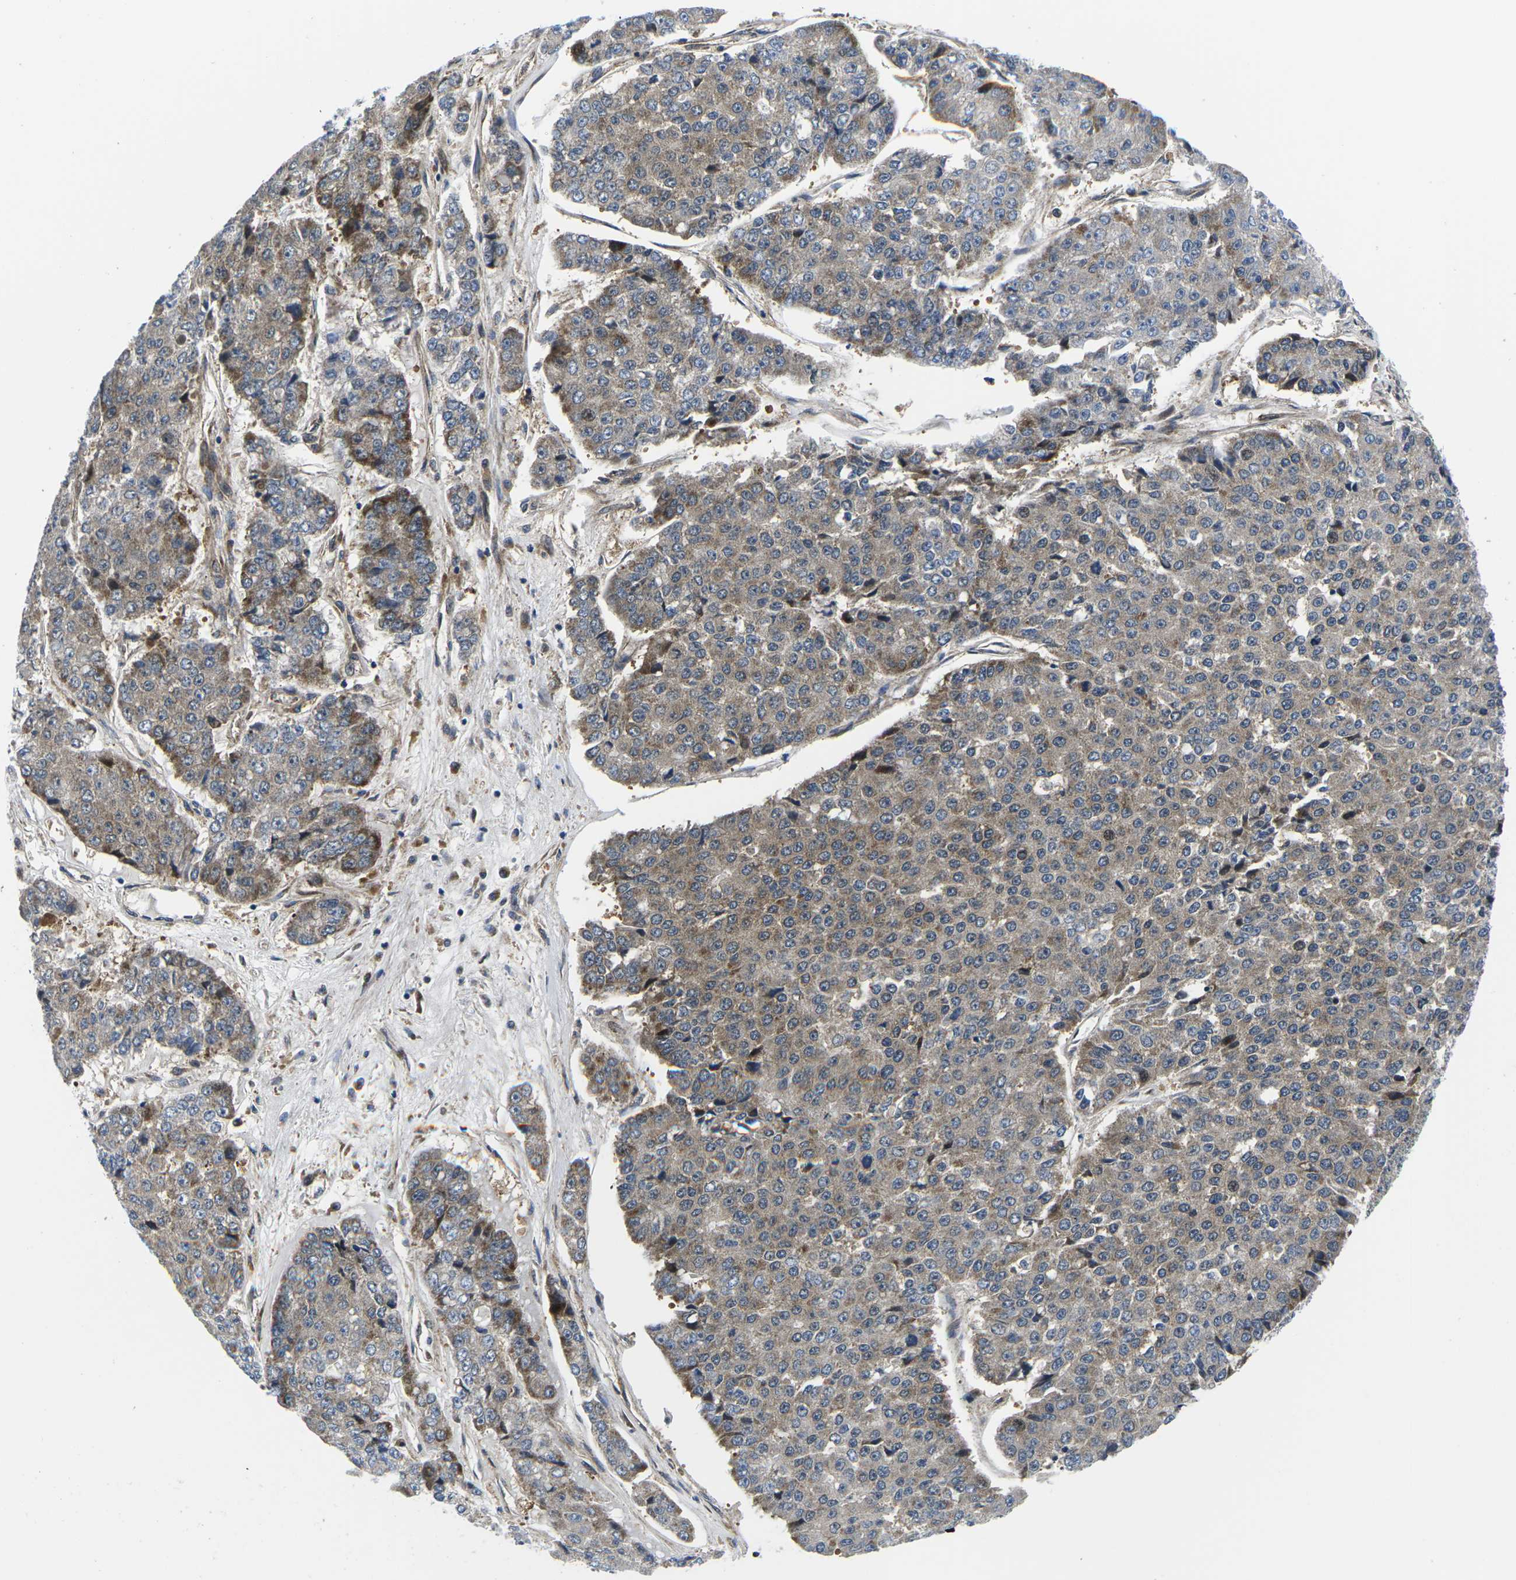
{"staining": {"intensity": "moderate", "quantity": ">75%", "location": "cytoplasmic/membranous"}, "tissue": "pancreatic cancer", "cell_type": "Tumor cells", "image_type": "cancer", "snomed": [{"axis": "morphology", "description": "Adenocarcinoma, NOS"}, {"axis": "topography", "description": "Pancreas"}], "caption": "Pancreatic cancer stained with a brown dye shows moderate cytoplasmic/membranous positive positivity in about >75% of tumor cells.", "gene": "EIF4E", "patient": {"sex": "male", "age": 50}}